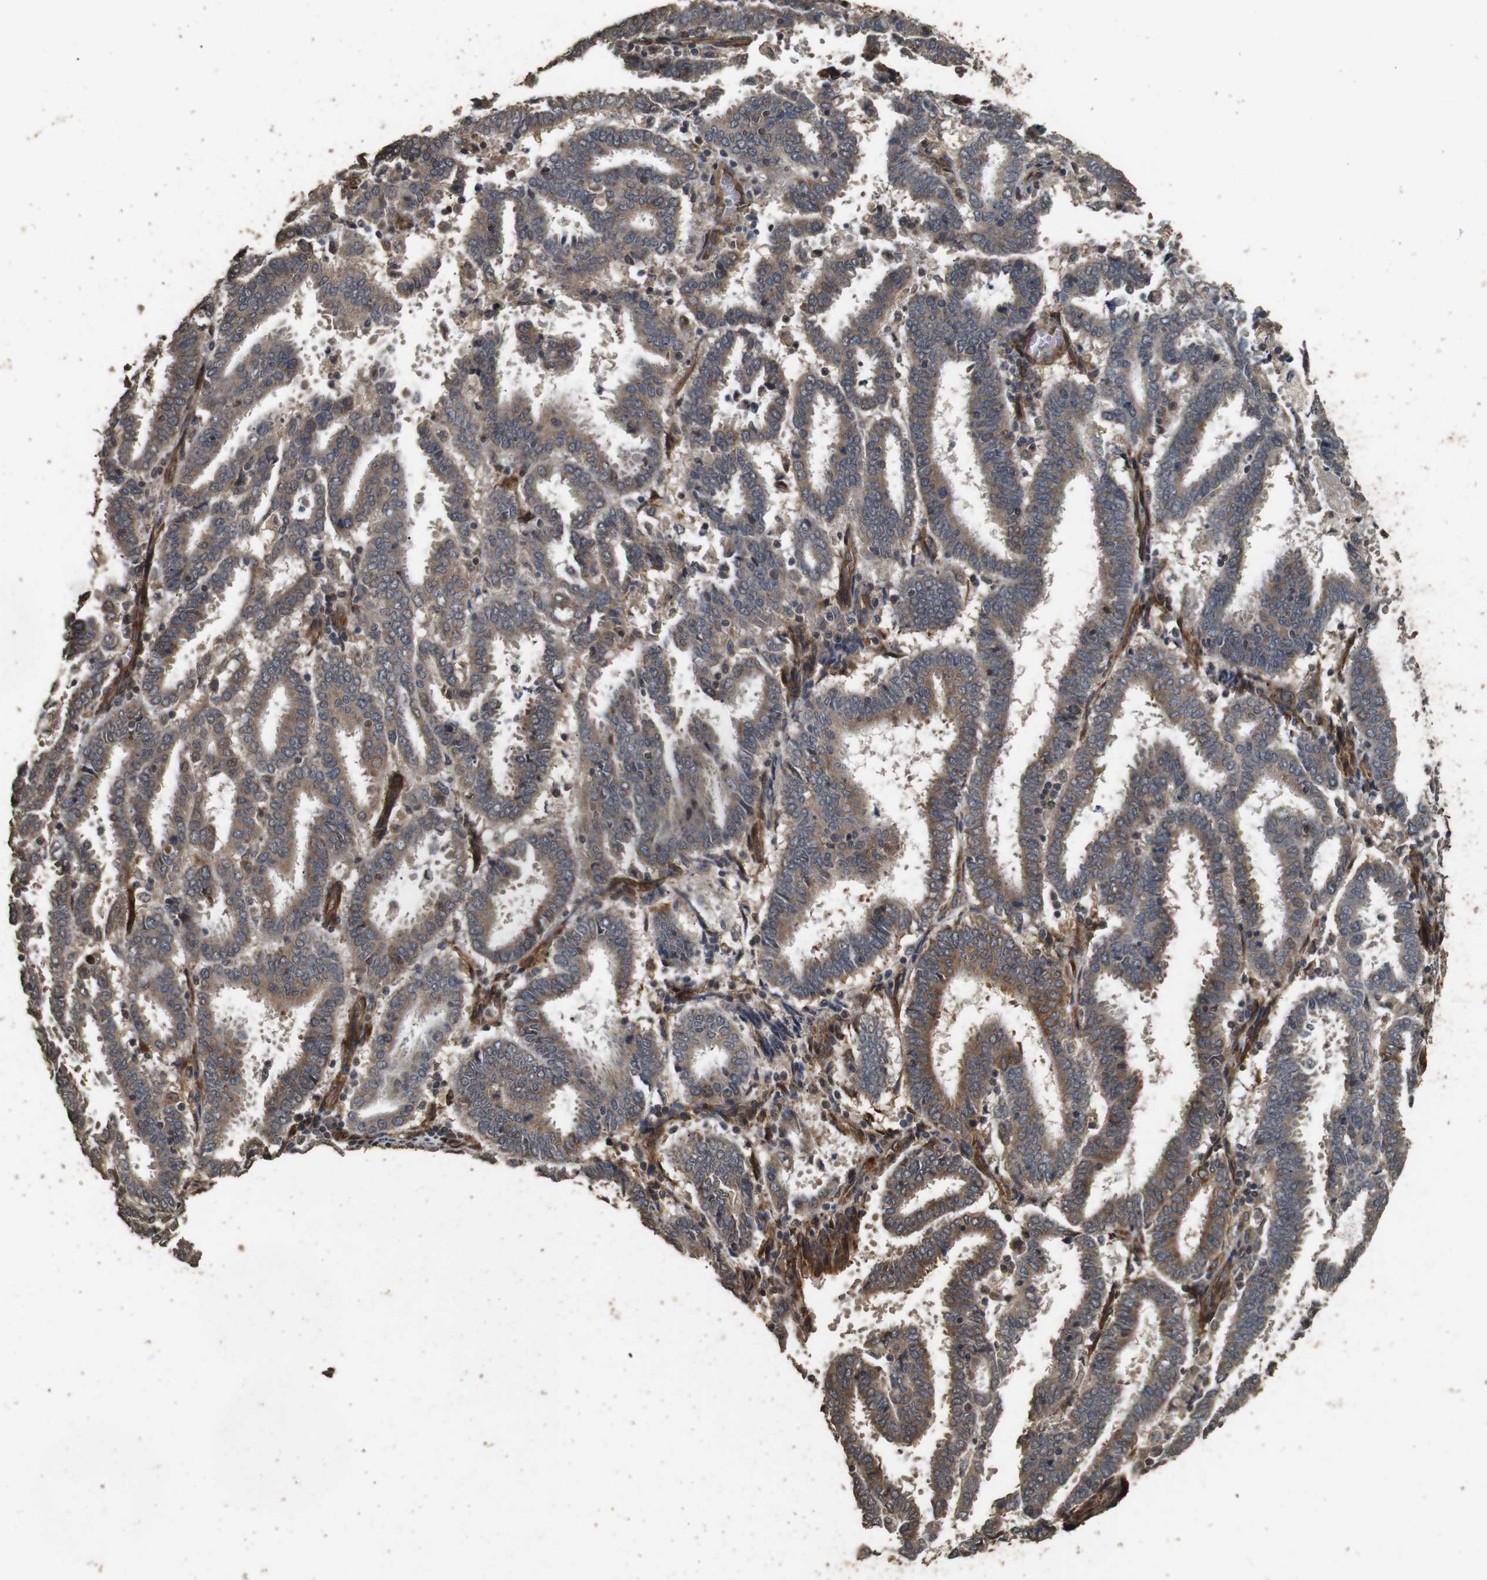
{"staining": {"intensity": "moderate", "quantity": ">75%", "location": "cytoplasmic/membranous"}, "tissue": "endometrial cancer", "cell_type": "Tumor cells", "image_type": "cancer", "snomed": [{"axis": "morphology", "description": "Adenocarcinoma, NOS"}, {"axis": "topography", "description": "Uterus"}], "caption": "Immunohistochemical staining of human endometrial cancer (adenocarcinoma) exhibits moderate cytoplasmic/membranous protein positivity in approximately >75% of tumor cells.", "gene": "CNPY4", "patient": {"sex": "female", "age": 83}}